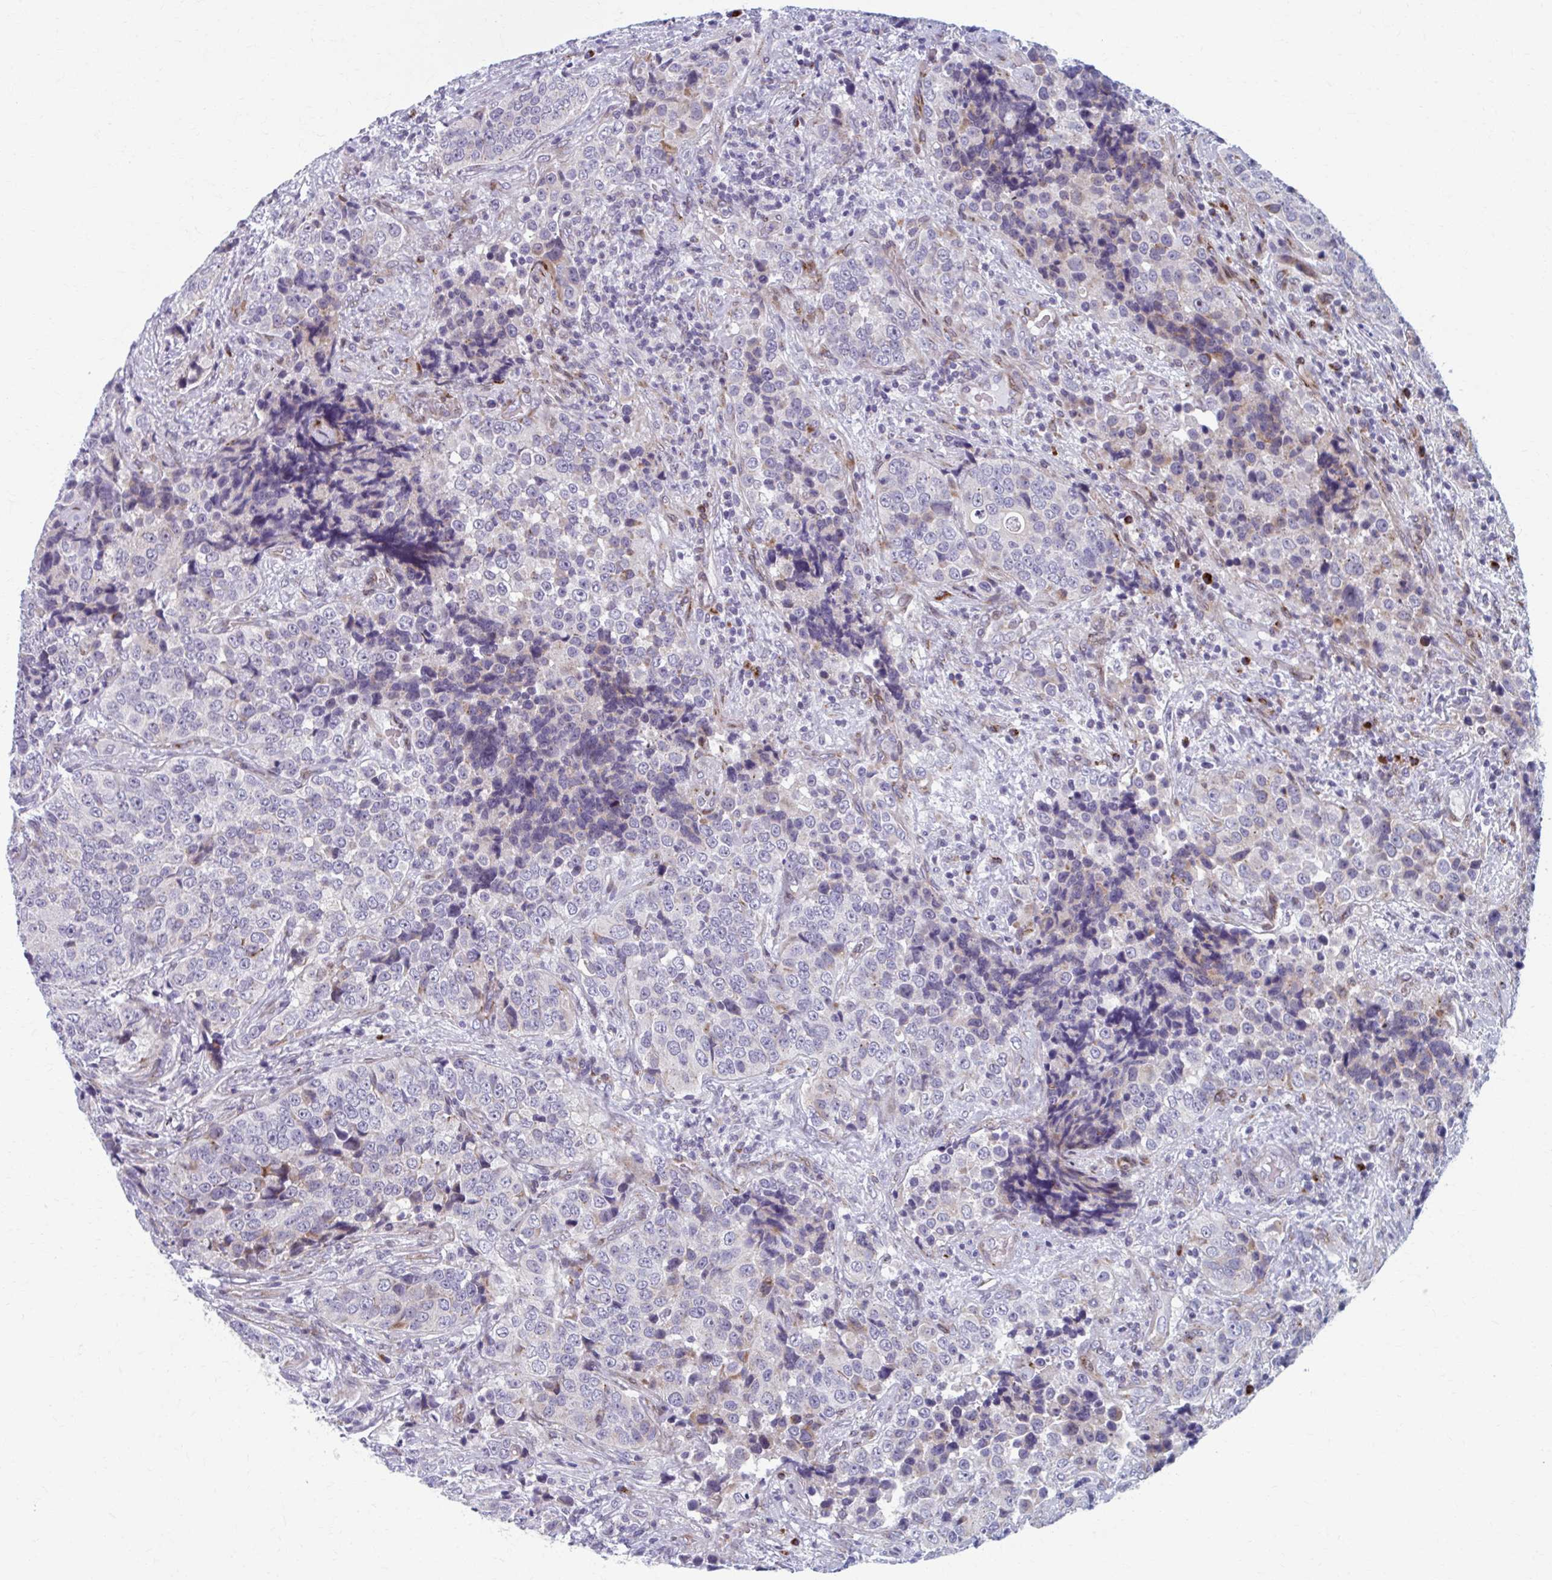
{"staining": {"intensity": "moderate", "quantity": "<25%", "location": "cytoplasmic/membranous"}, "tissue": "urothelial cancer", "cell_type": "Tumor cells", "image_type": "cancer", "snomed": [{"axis": "morphology", "description": "Urothelial carcinoma, NOS"}, {"axis": "topography", "description": "Urinary bladder"}], "caption": "Transitional cell carcinoma stained for a protein (brown) reveals moderate cytoplasmic/membranous positive positivity in about <25% of tumor cells.", "gene": "OLFM2", "patient": {"sex": "male", "age": 52}}